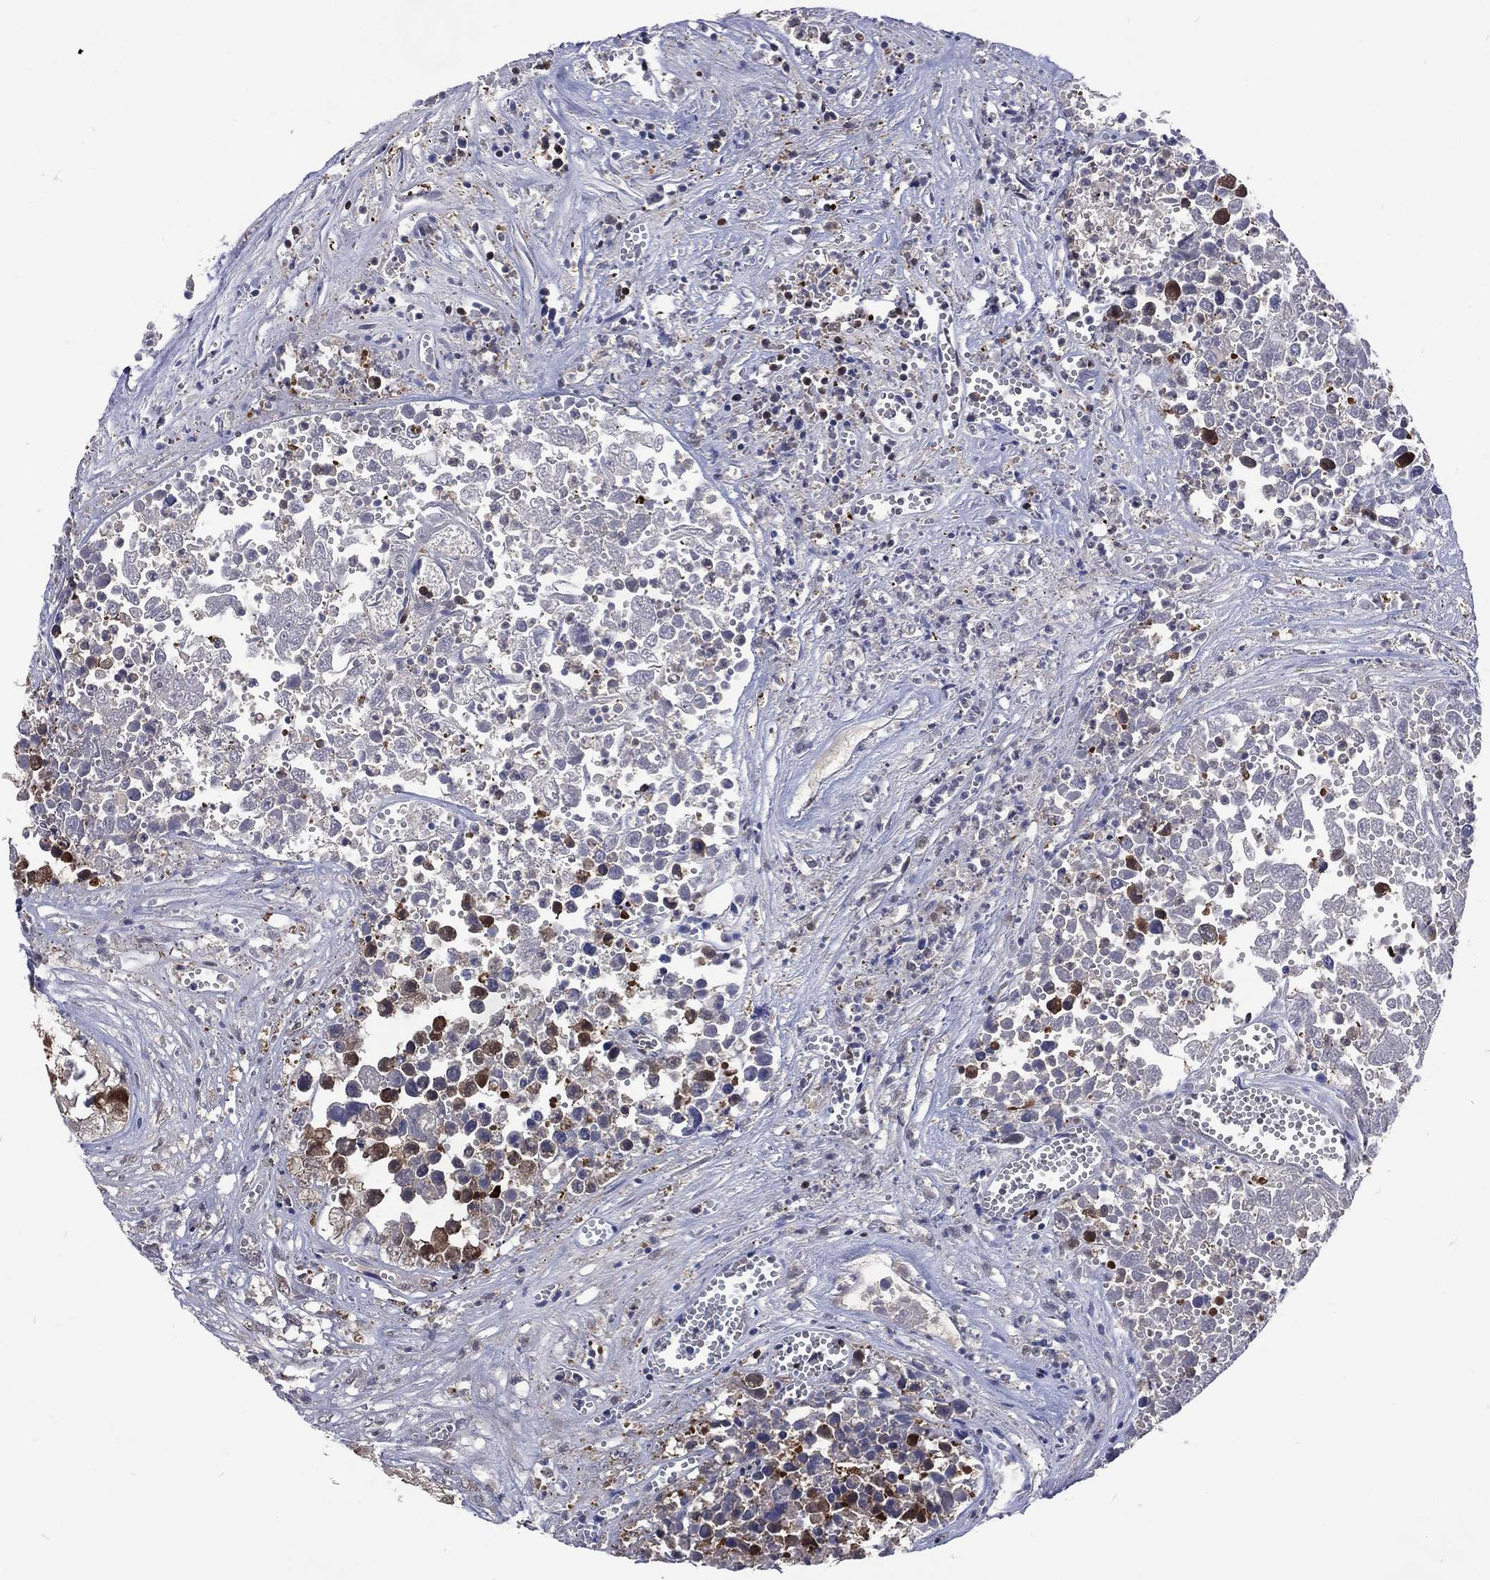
{"staining": {"intensity": "weak", "quantity": "<25%", "location": "cytoplasmic/membranous"}, "tissue": "testis cancer", "cell_type": "Tumor cells", "image_type": "cancer", "snomed": [{"axis": "morphology", "description": "Seminoma, NOS"}, {"axis": "morphology", "description": "Carcinoma, Embryonal, NOS"}, {"axis": "topography", "description": "Testis"}], "caption": "A high-resolution histopathology image shows immunohistochemistry (IHC) staining of testis cancer, which reveals no significant expression in tumor cells. (DAB (3,3'-diaminobenzidine) IHC visualized using brightfield microscopy, high magnification).", "gene": "MTAP", "patient": {"sex": "male", "age": 22}}